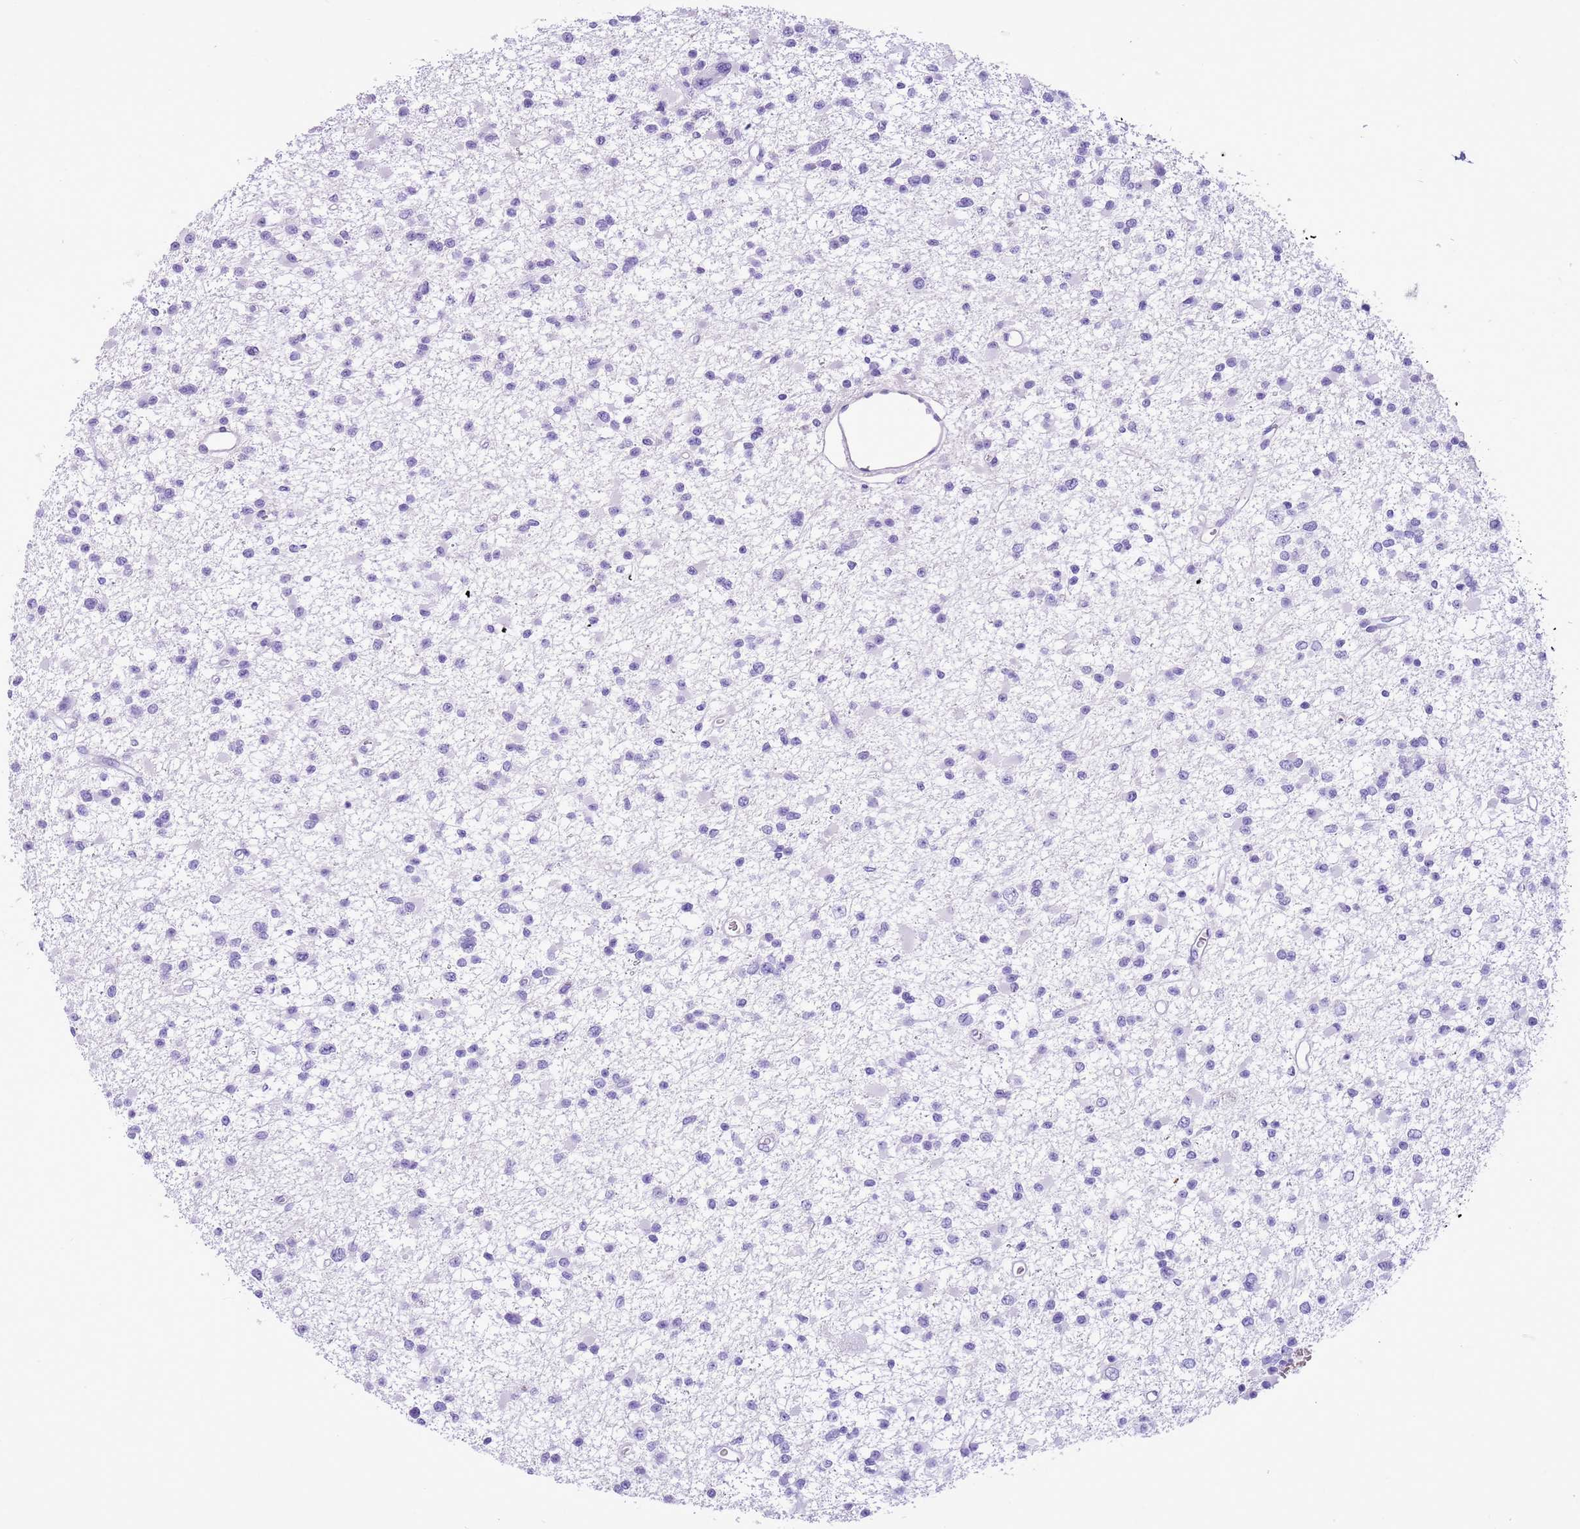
{"staining": {"intensity": "negative", "quantity": "none", "location": "none"}, "tissue": "glioma", "cell_type": "Tumor cells", "image_type": "cancer", "snomed": [{"axis": "morphology", "description": "Glioma, malignant, Low grade"}, {"axis": "topography", "description": "Brain"}], "caption": "Histopathology image shows no significant protein staining in tumor cells of glioma. The staining was performed using DAB (3,3'-diaminobenzidine) to visualize the protein expression in brown, while the nuclei were stained in blue with hematoxylin (Magnification: 20x).", "gene": "TBC1D10B", "patient": {"sex": "female", "age": 22}}